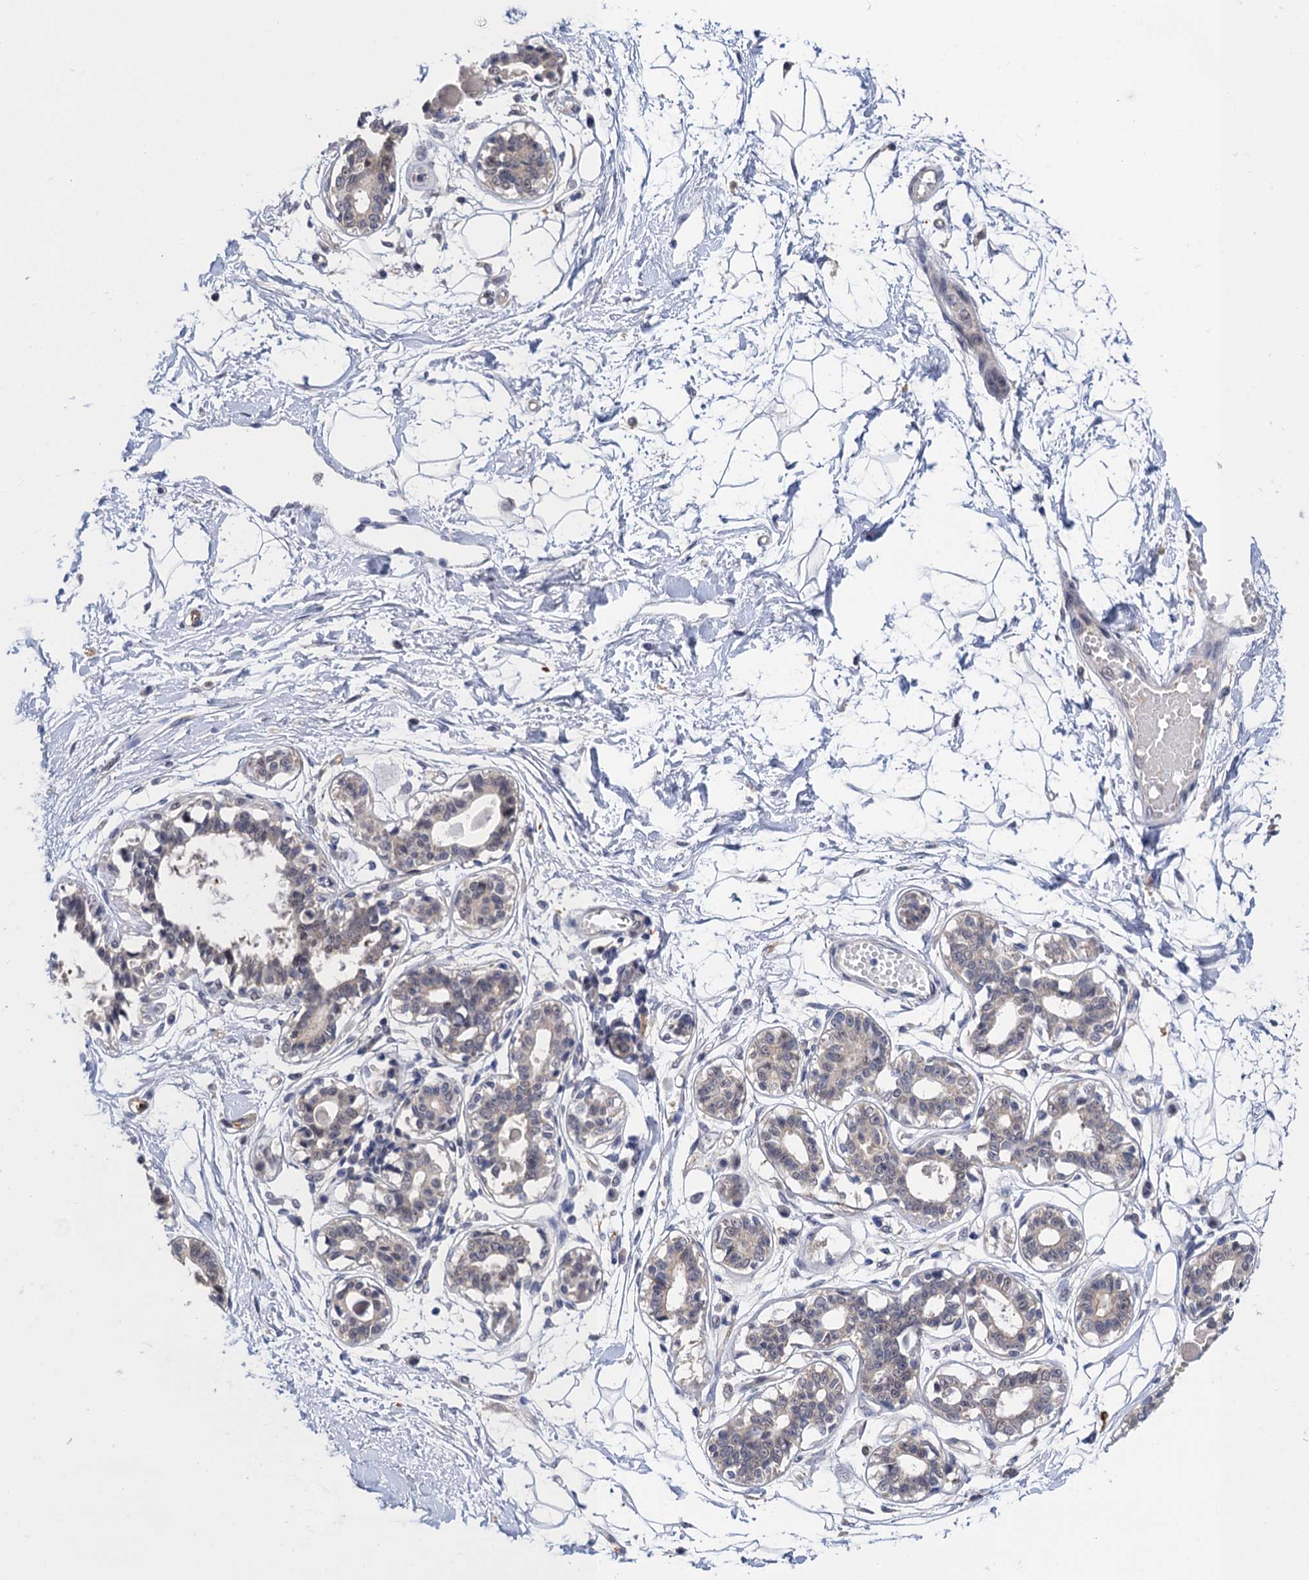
{"staining": {"intensity": "negative", "quantity": "none", "location": "none"}, "tissue": "breast", "cell_type": "Adipocytes", "image_type": "normal", "snomed": [{"axis": "morphology", "description": "Normal tissue, NOS"}, {"axis": "topography", "description": "Breast"}], "caption": "This is an IHC histopathology image of benign human breast. There is no positivity in adipocytes.", "gene": "NEK8", "patient": {"sex": "female", "age": 45}}